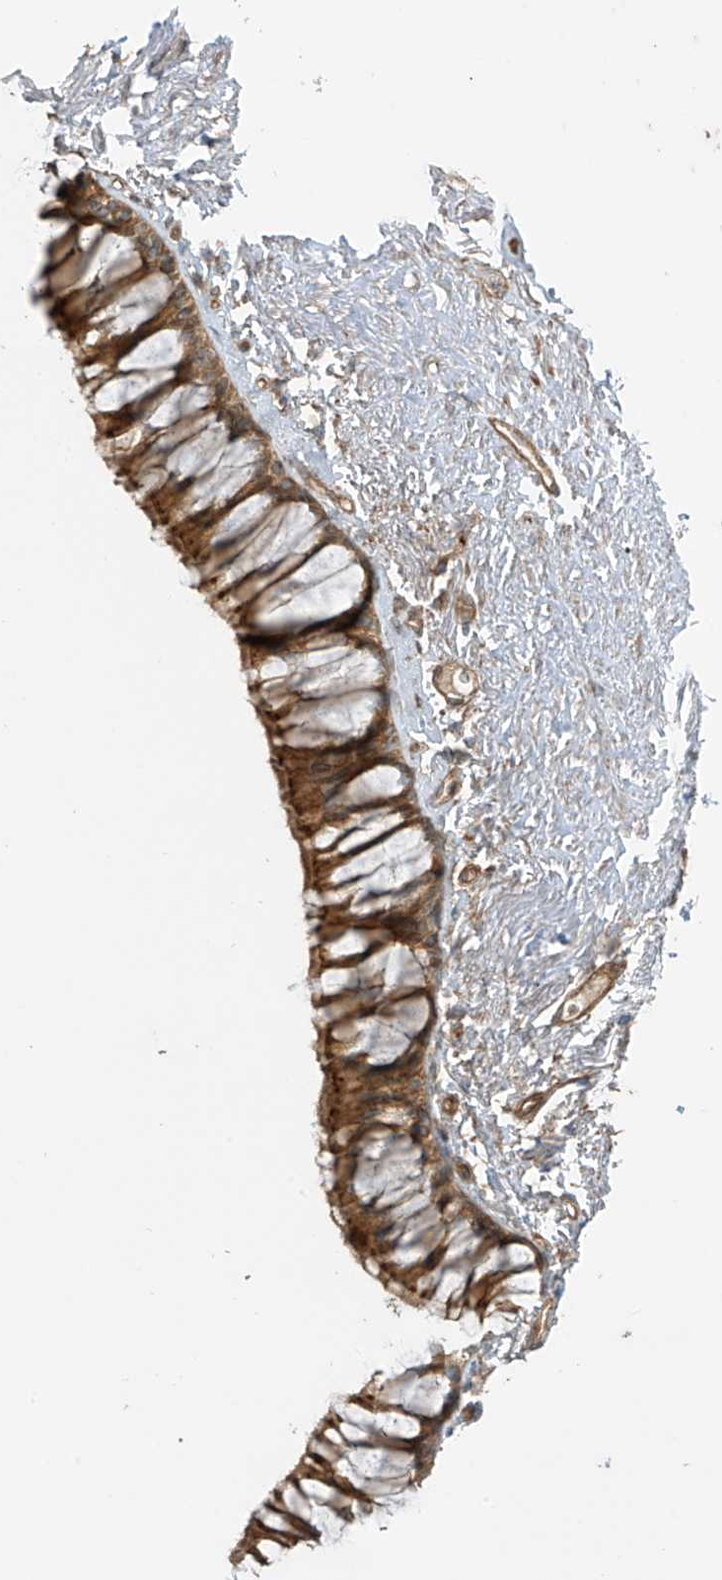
{"staining": {"intensity": "moderate", "quantity": ">75%", "location": "cytoplasmic/membranous"}, "tissue": "bronchus", "cell_type": "Respiratory epithelial cells", "image_type": "normal", "snomed": [{"axis": "morphology", "description": "Normal tissue, NOS"}, {"axis": "topography", "description": "Cartilage tissue"}, {"axis": "topography", "description": "Bronchus"}], "caption": "Immunohistochemistry (IHC) of benign bronchus exhibits medium levels of moderate cytoplasmic/membranous positivity in about >75% of respiratory epithelial cells.", "gene": "ENTR1", "patient": {"sex": "female", "age": 73}}